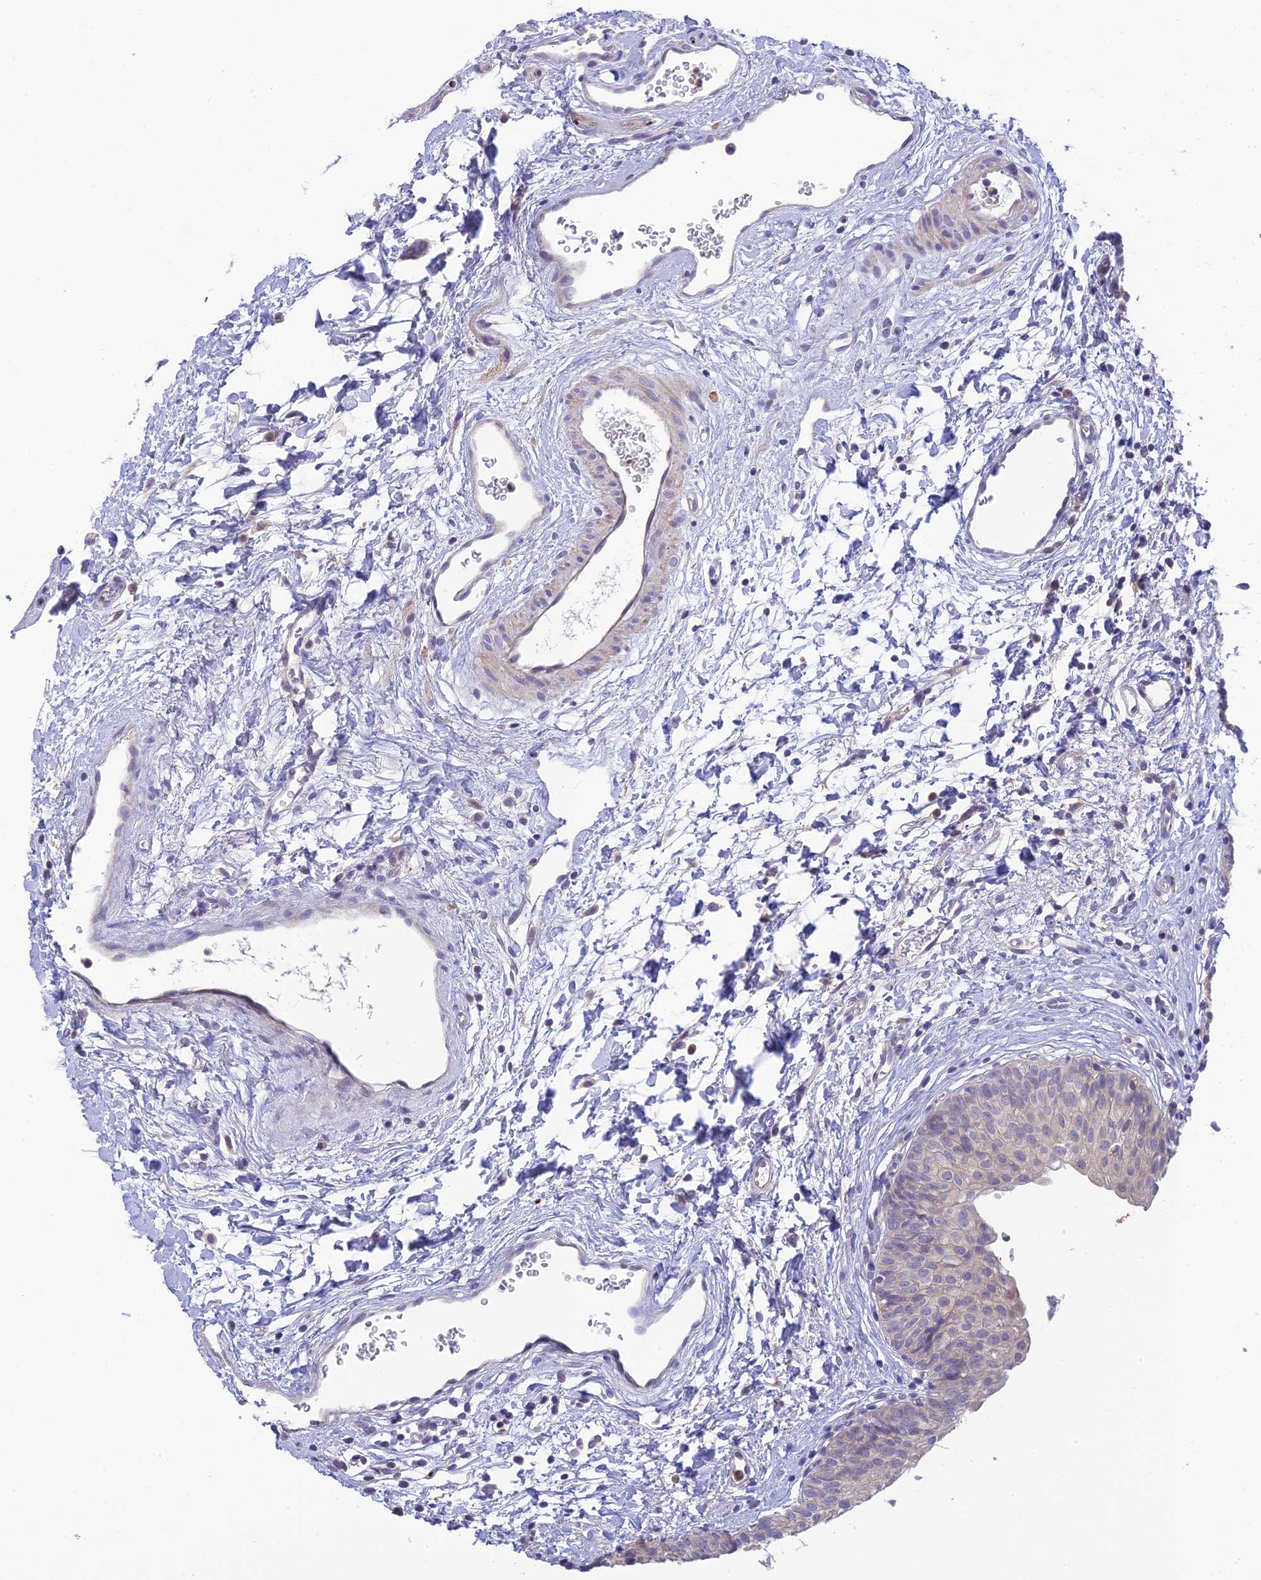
{"staining": {"intensity": "negative", "quantity": "none", "location": "none"}, "tissue": "urinary bladder", "cell_type": "Urothelial cells", "image_type": "normal", "snomed": [{"axis": "morphology", "description": "Normal tissue, NOS"}, {"axis": "topography", "description": "Urinary bladder"}], "caption": "The photomicrograph displays no staining of urothelial cells in normal urinary bladder. The staining is performed using DAB brown chromogen with nuclei counter-stained in using hematoxylin.", "gene": "BMT2", "patient": {"sex": "male", "age": 51}}